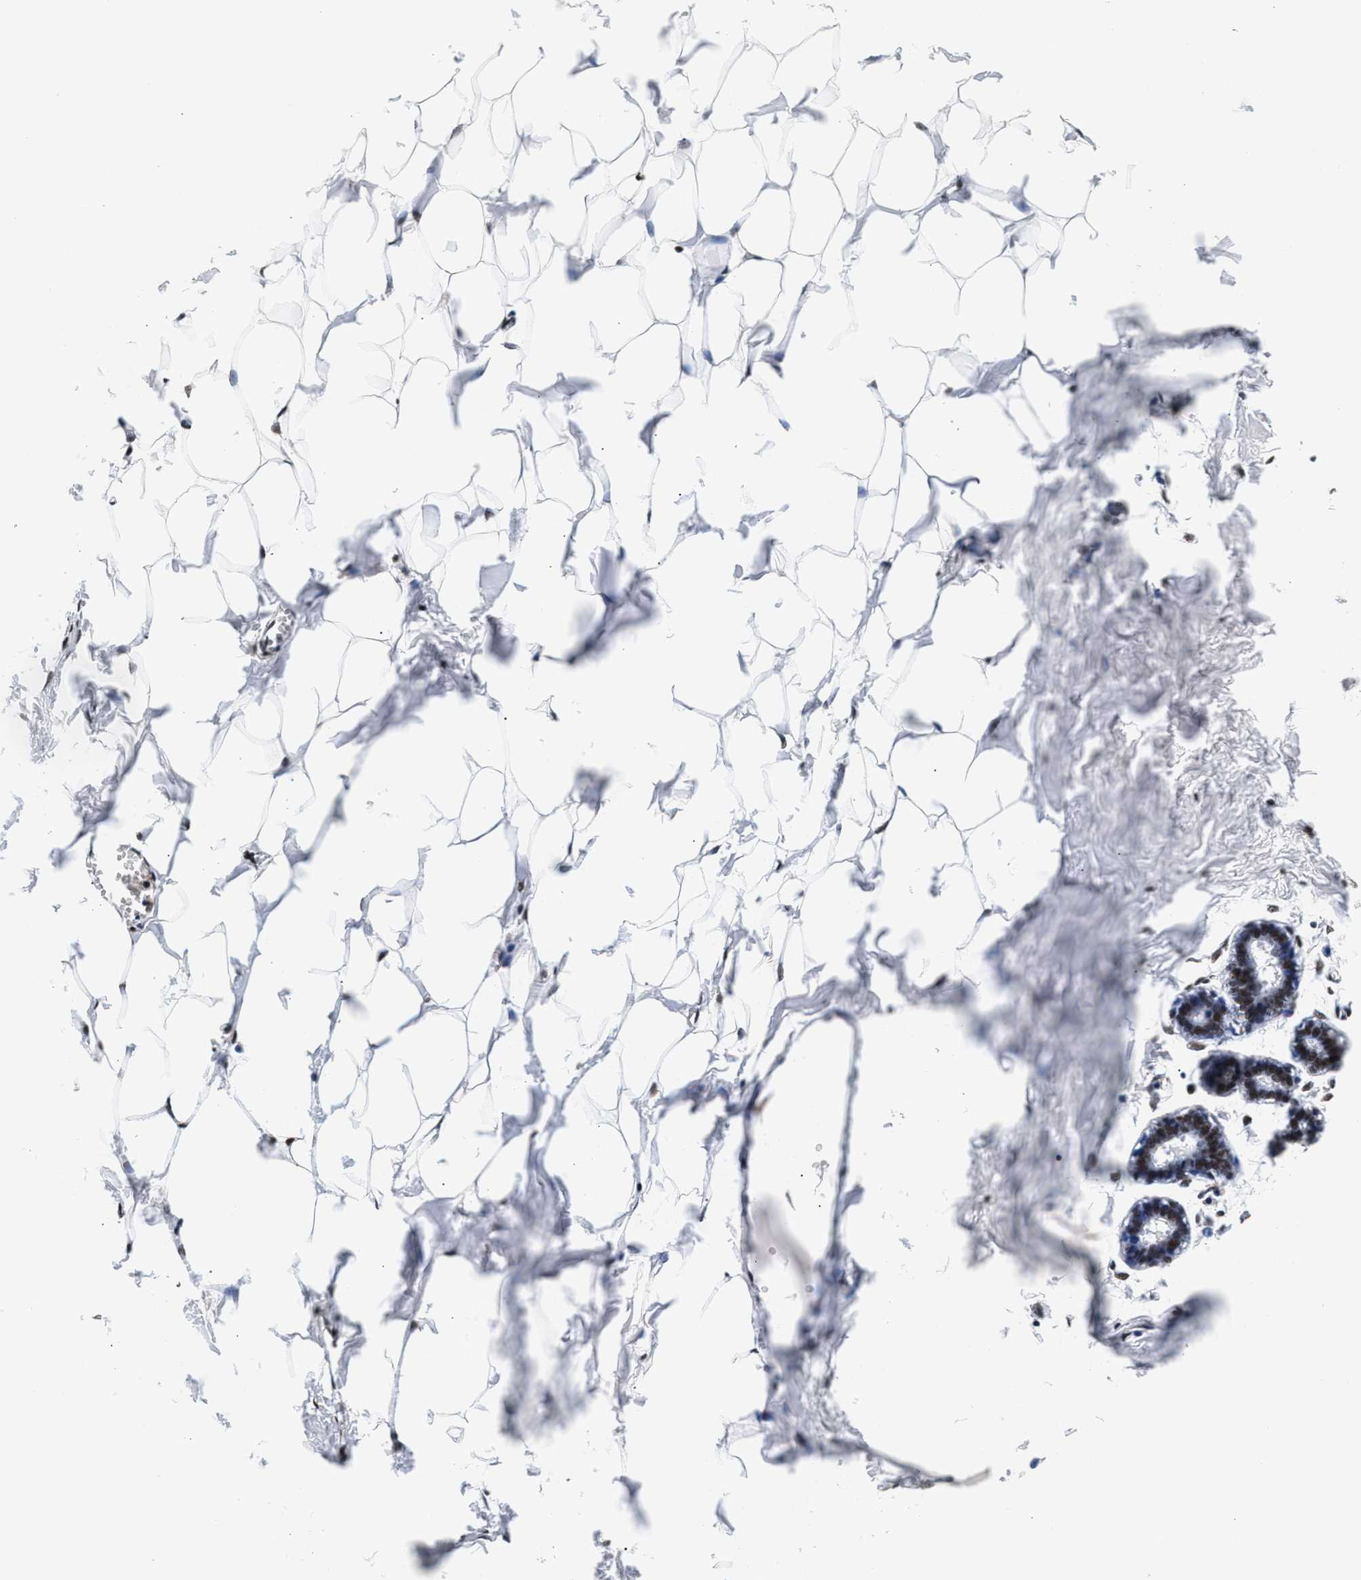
{"staining": {"intensity": "moderate", "quantity": ">75%", "location": "nuclear"}, "tissue": "breast", "cell_type": "Adipocytes", "image_type": "normal", "snomed": [{"axis": "morphology", "description": "Normal tissue, NOS"}, {"axis": "topography", "description": "Breast"}], "caption": "Immunohistochemistry (IHC) image of unremarkable human breast stained for a protein (brown), which shows medium levels of moderate nuclear positivity in approximately >75% of adipocytes.", "gene": "RAD21", "patient": {"sex": "female", "age": 27}}